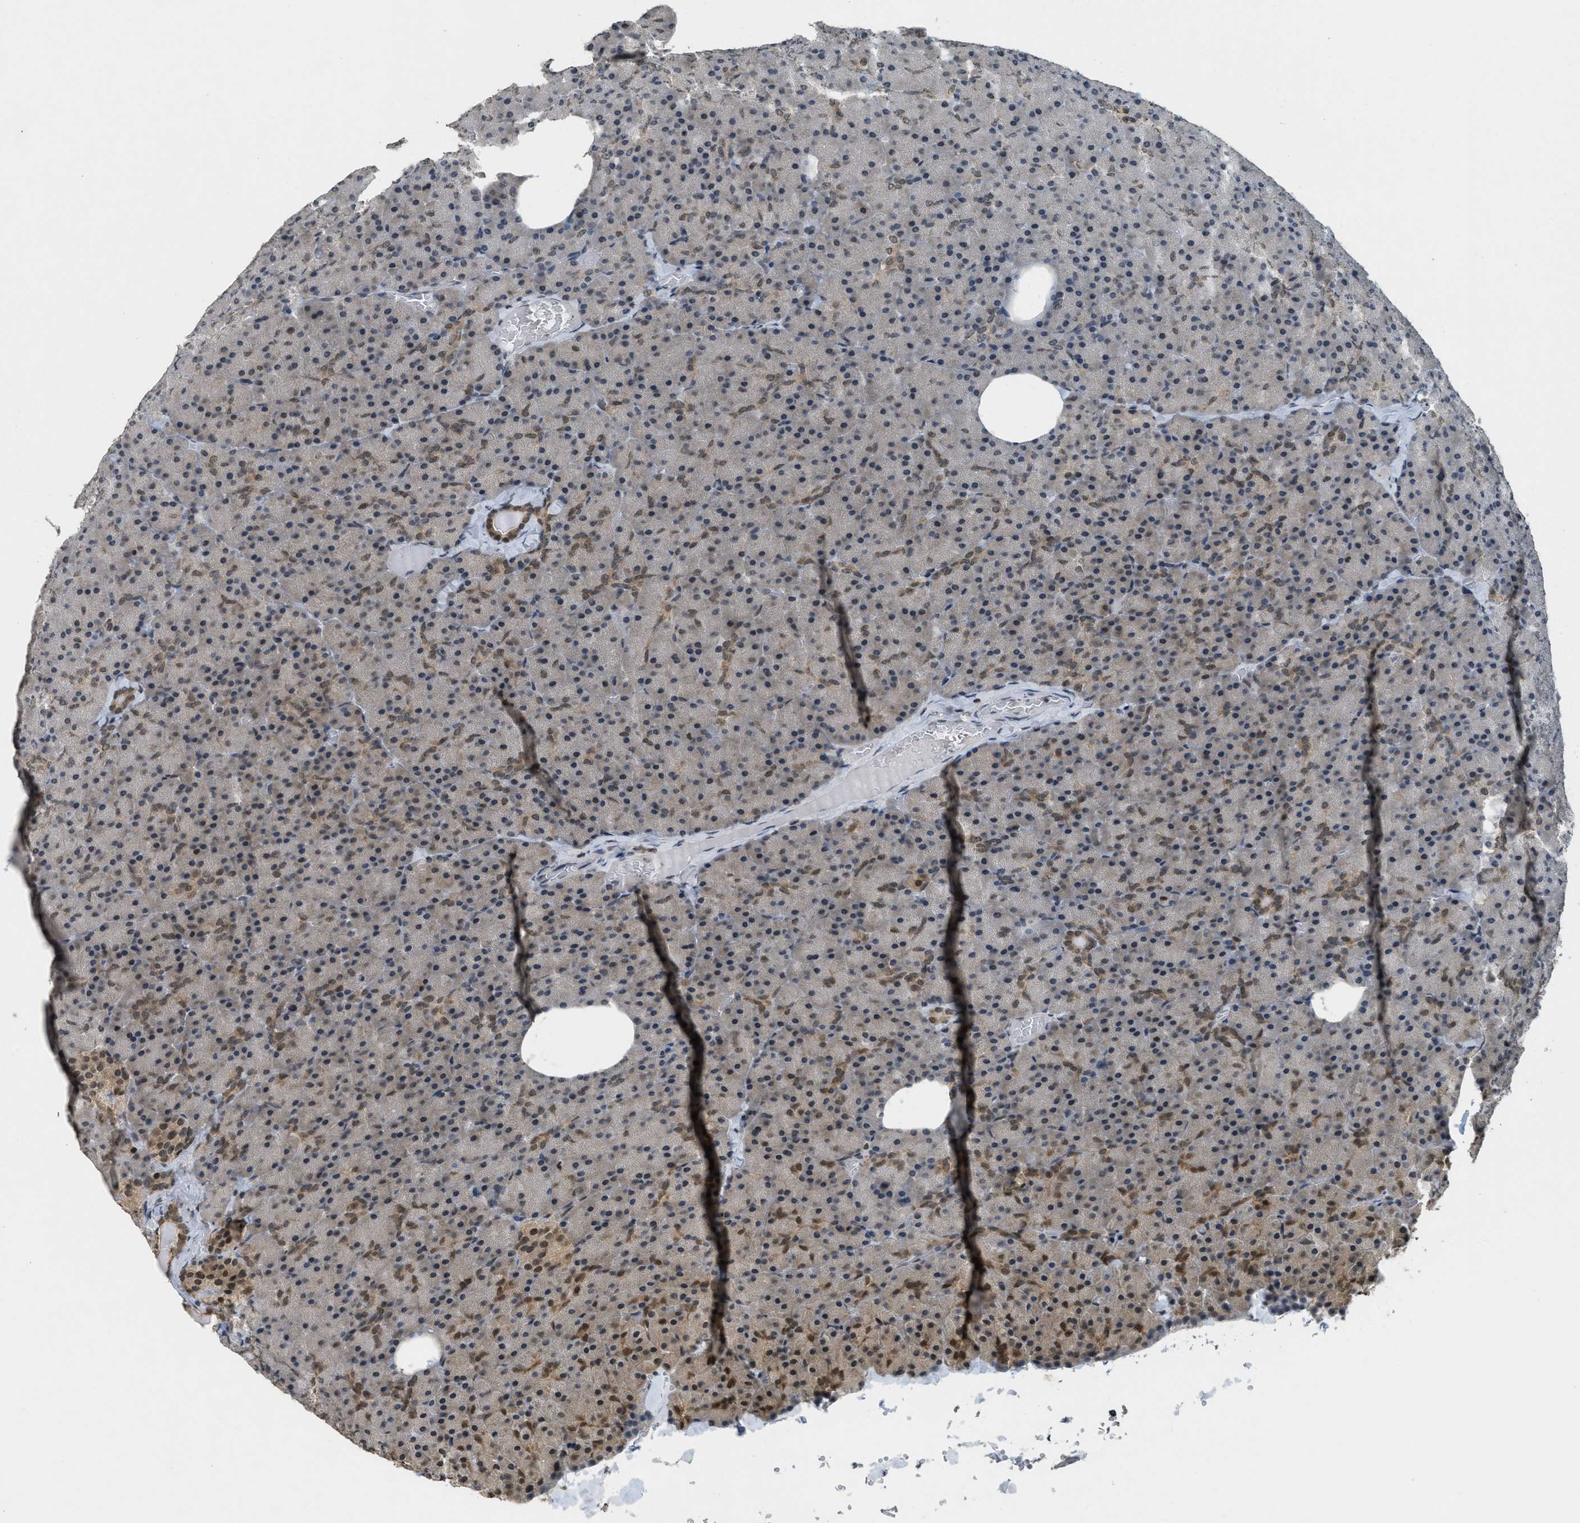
{"staining": {"intensity": "moderate", "quantity": "25%-75%", "location": "nuclear"}, "tissue": "pancreas", "cell_type": "Exocrine glandular cells", "image_type": "normal", "snomed": [{"axis": "morphology", "description": "Normal tissue, NOS"}, {"axis": "topography", "description": "Pancreas"}], "caption": "A brown stain shows moderate nuclear expression of a protein in exocrine glandular cells of unremarkable pancreas.", "gene": "DNAJB1", "patient": {"sex": "female", "age": 35}}